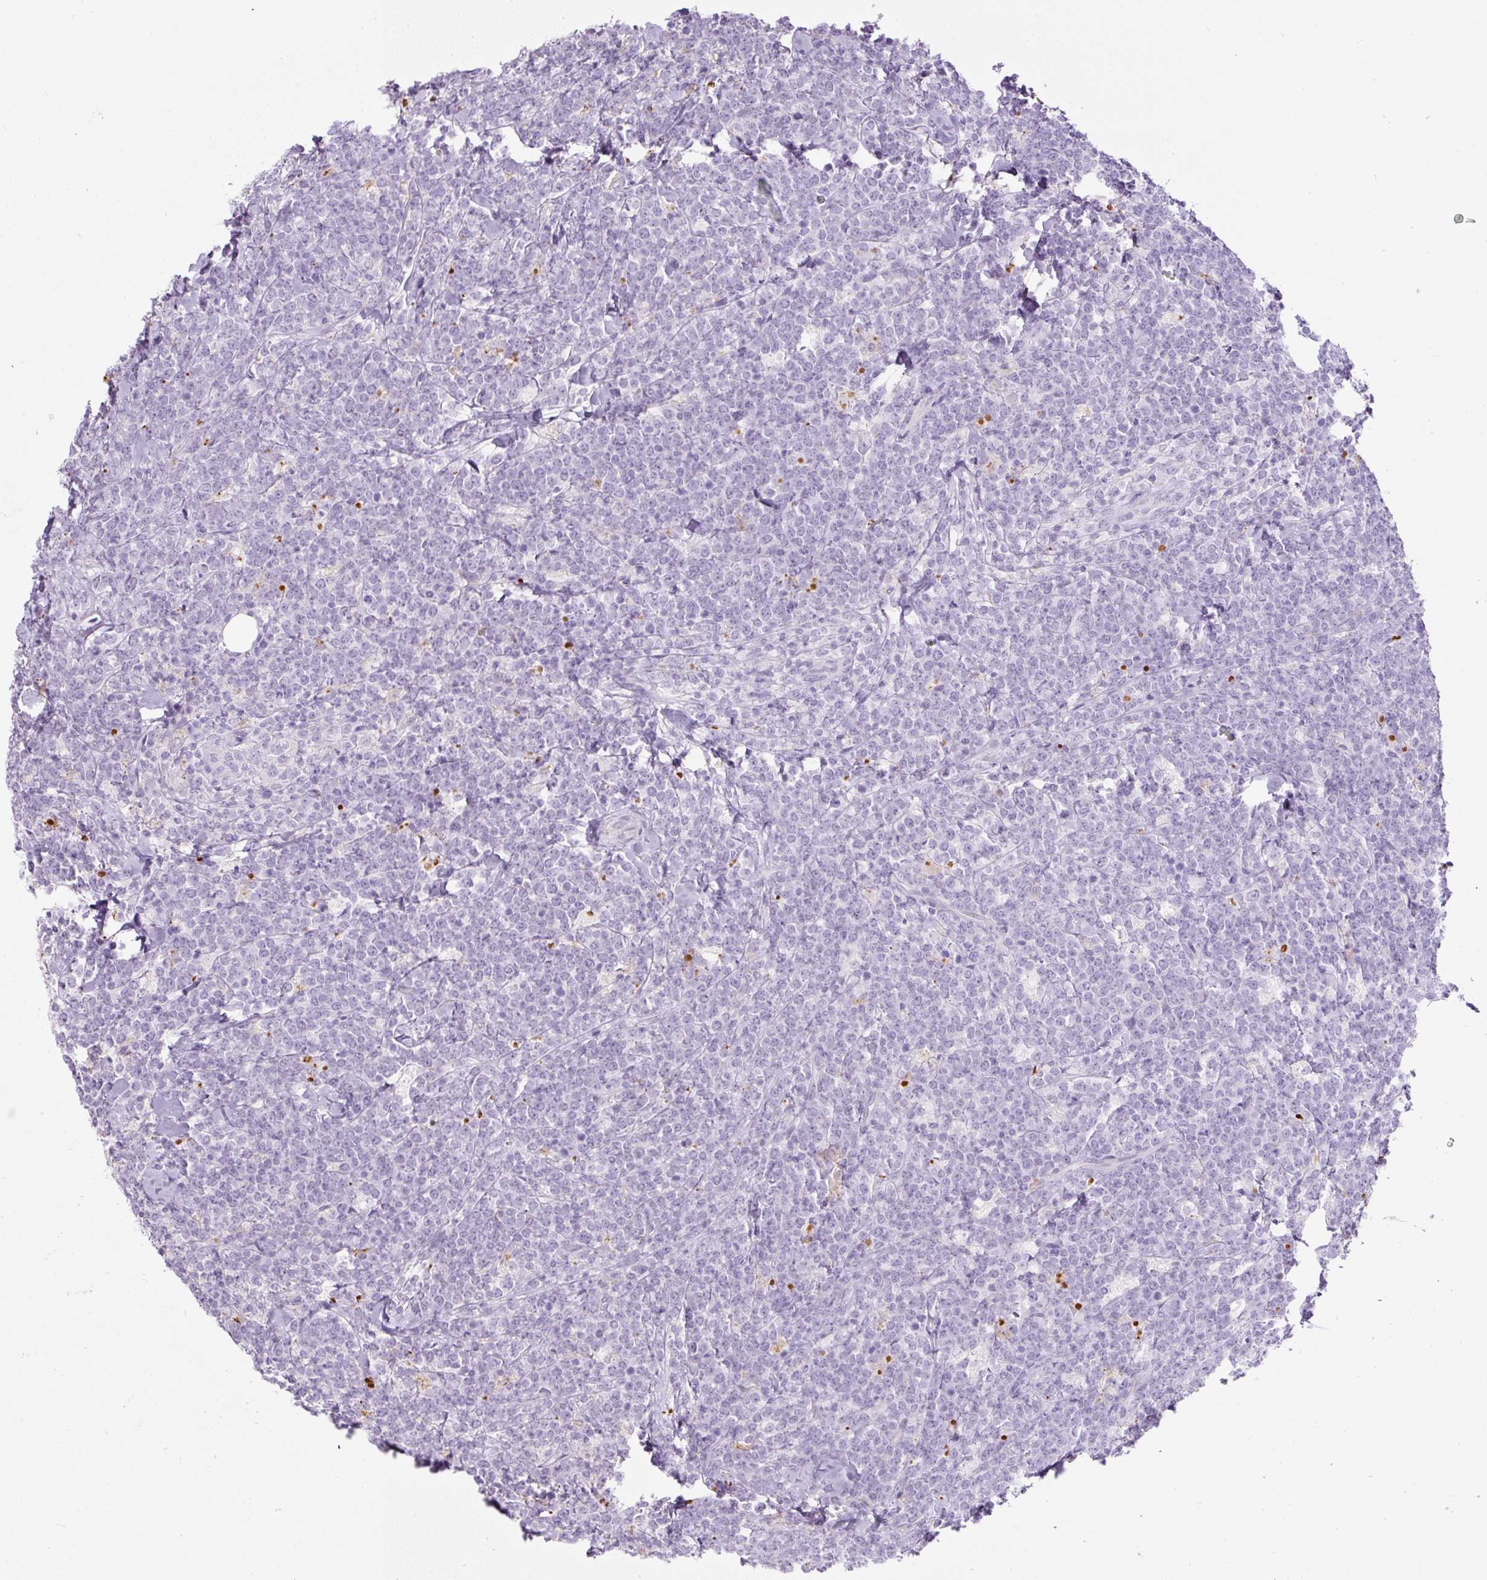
{"staining": {"intensity": "negative", "quantity": "none", "location": "none"}, "tissue": "lymphoma", "cell_type": "Tumor cells", "image_type": "cancer", "snomed": [{"axis": "morphology", "description": "Malignant lymphoma, non-Hodgkin's type, High grade"}, {"axis": "topography", "description": "Small intestine"}, {"axis": "topography", "description": "Colon"}], "caption": "IHC of human lymphoma displays no positivity in tumor cells.", "gene": "APOA1", "patient": {"sex": "male", "age": 8}}